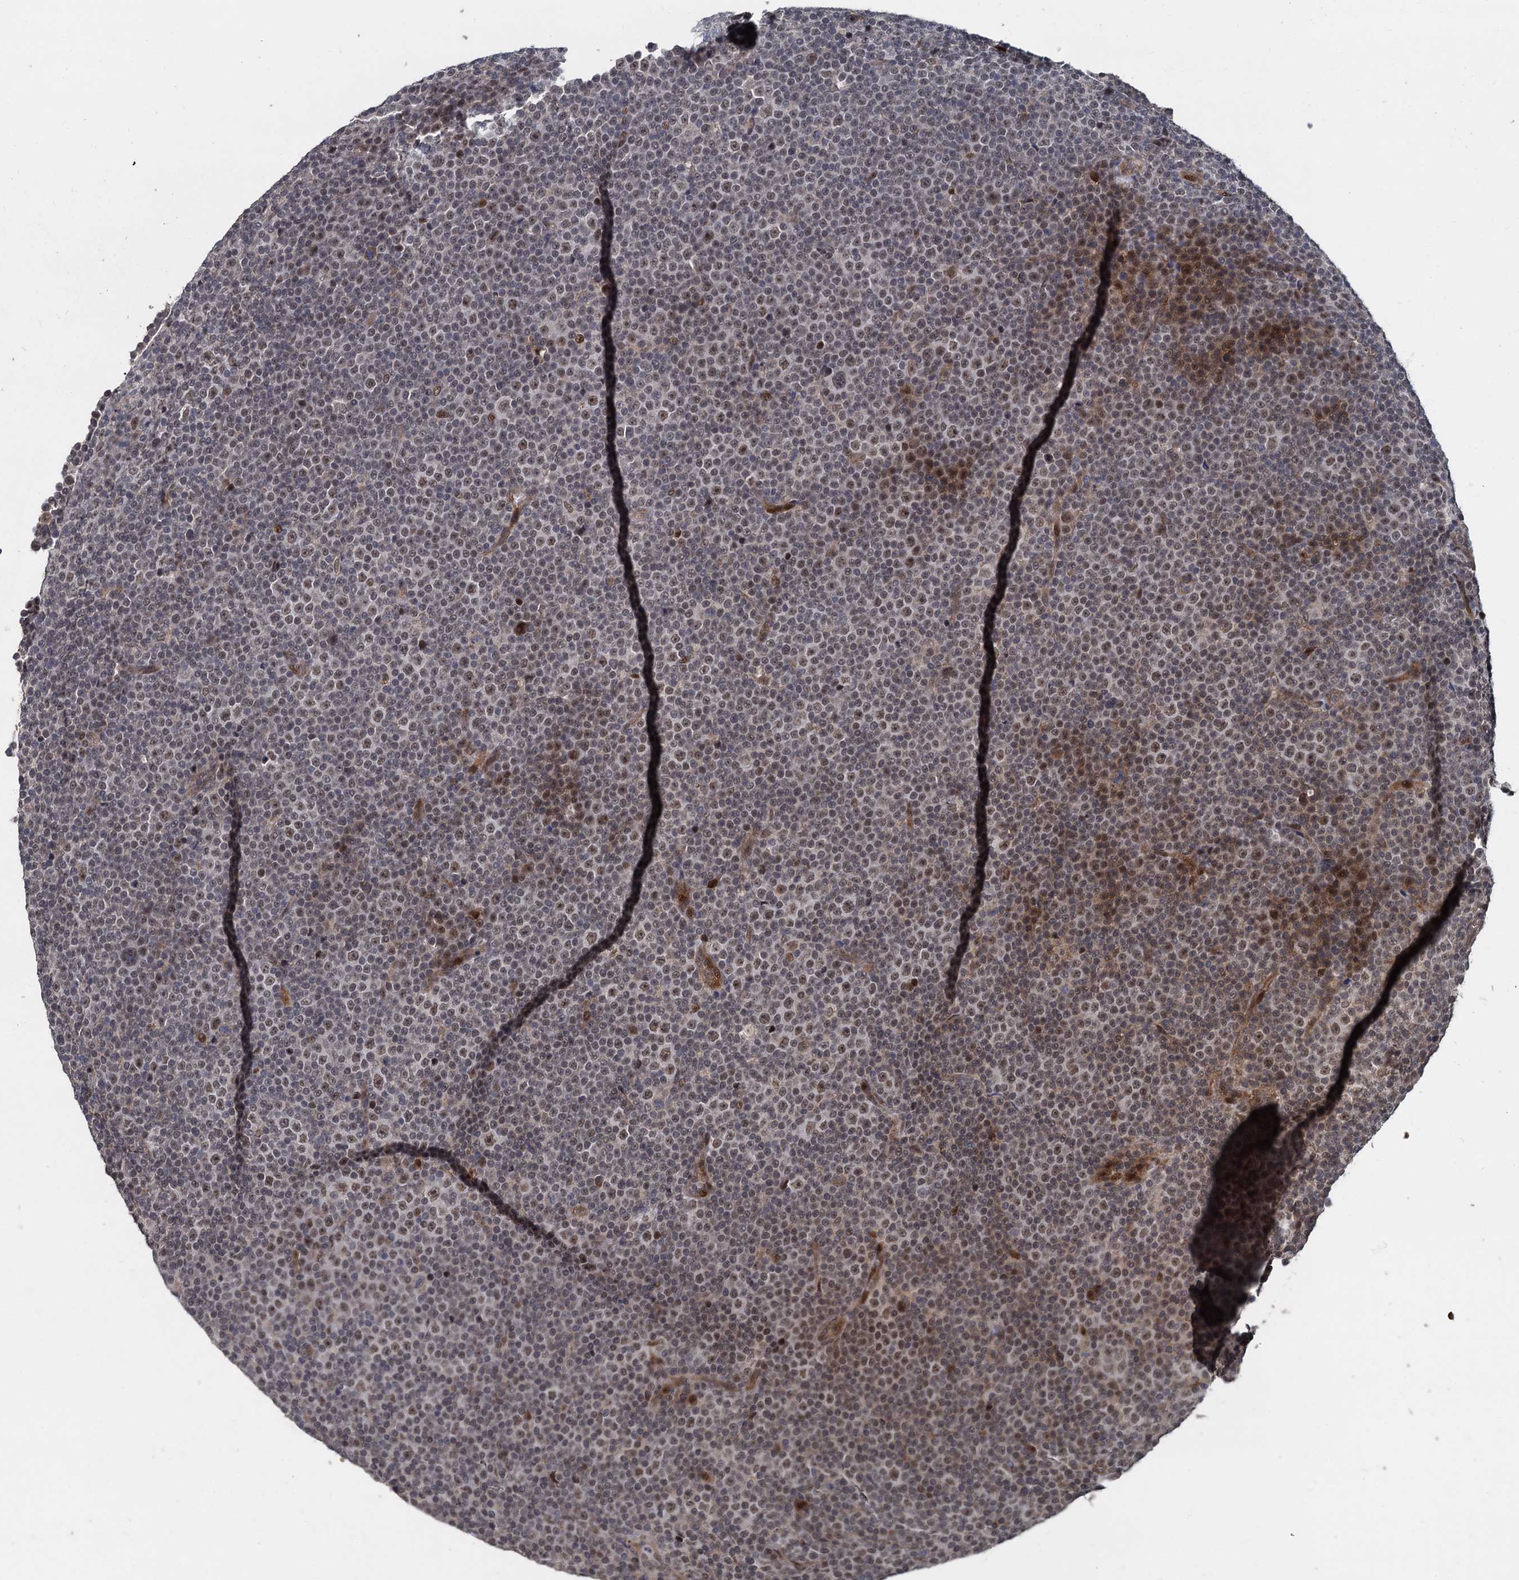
{"staining": {"intensity": "moderate", "quantity": "25%-75%", "location": "nuclear"}, "tissue": "lymphoma", "cell_type": "Tumor cells", "image_type": "cancer", "snomed": [{"axis": "morphology", "description": "Malignant lymphoma, non-Hodgkin's type, Low grade"}, {"axis": "topography", "description": "Lymph node"}], "caption": "Lymphoma stained with DAB immunohistochemistry (IHC) reveals medium levels of moderate nuclear expression in approximately 25%-75% of tumor cells. The staining is performed using DAB brown chromogen to label protein expression. The nuclei are counter-stained blue using hematoxylin.", "gene": "FANCI", "patient": {"sex": "female", "age": 67}}